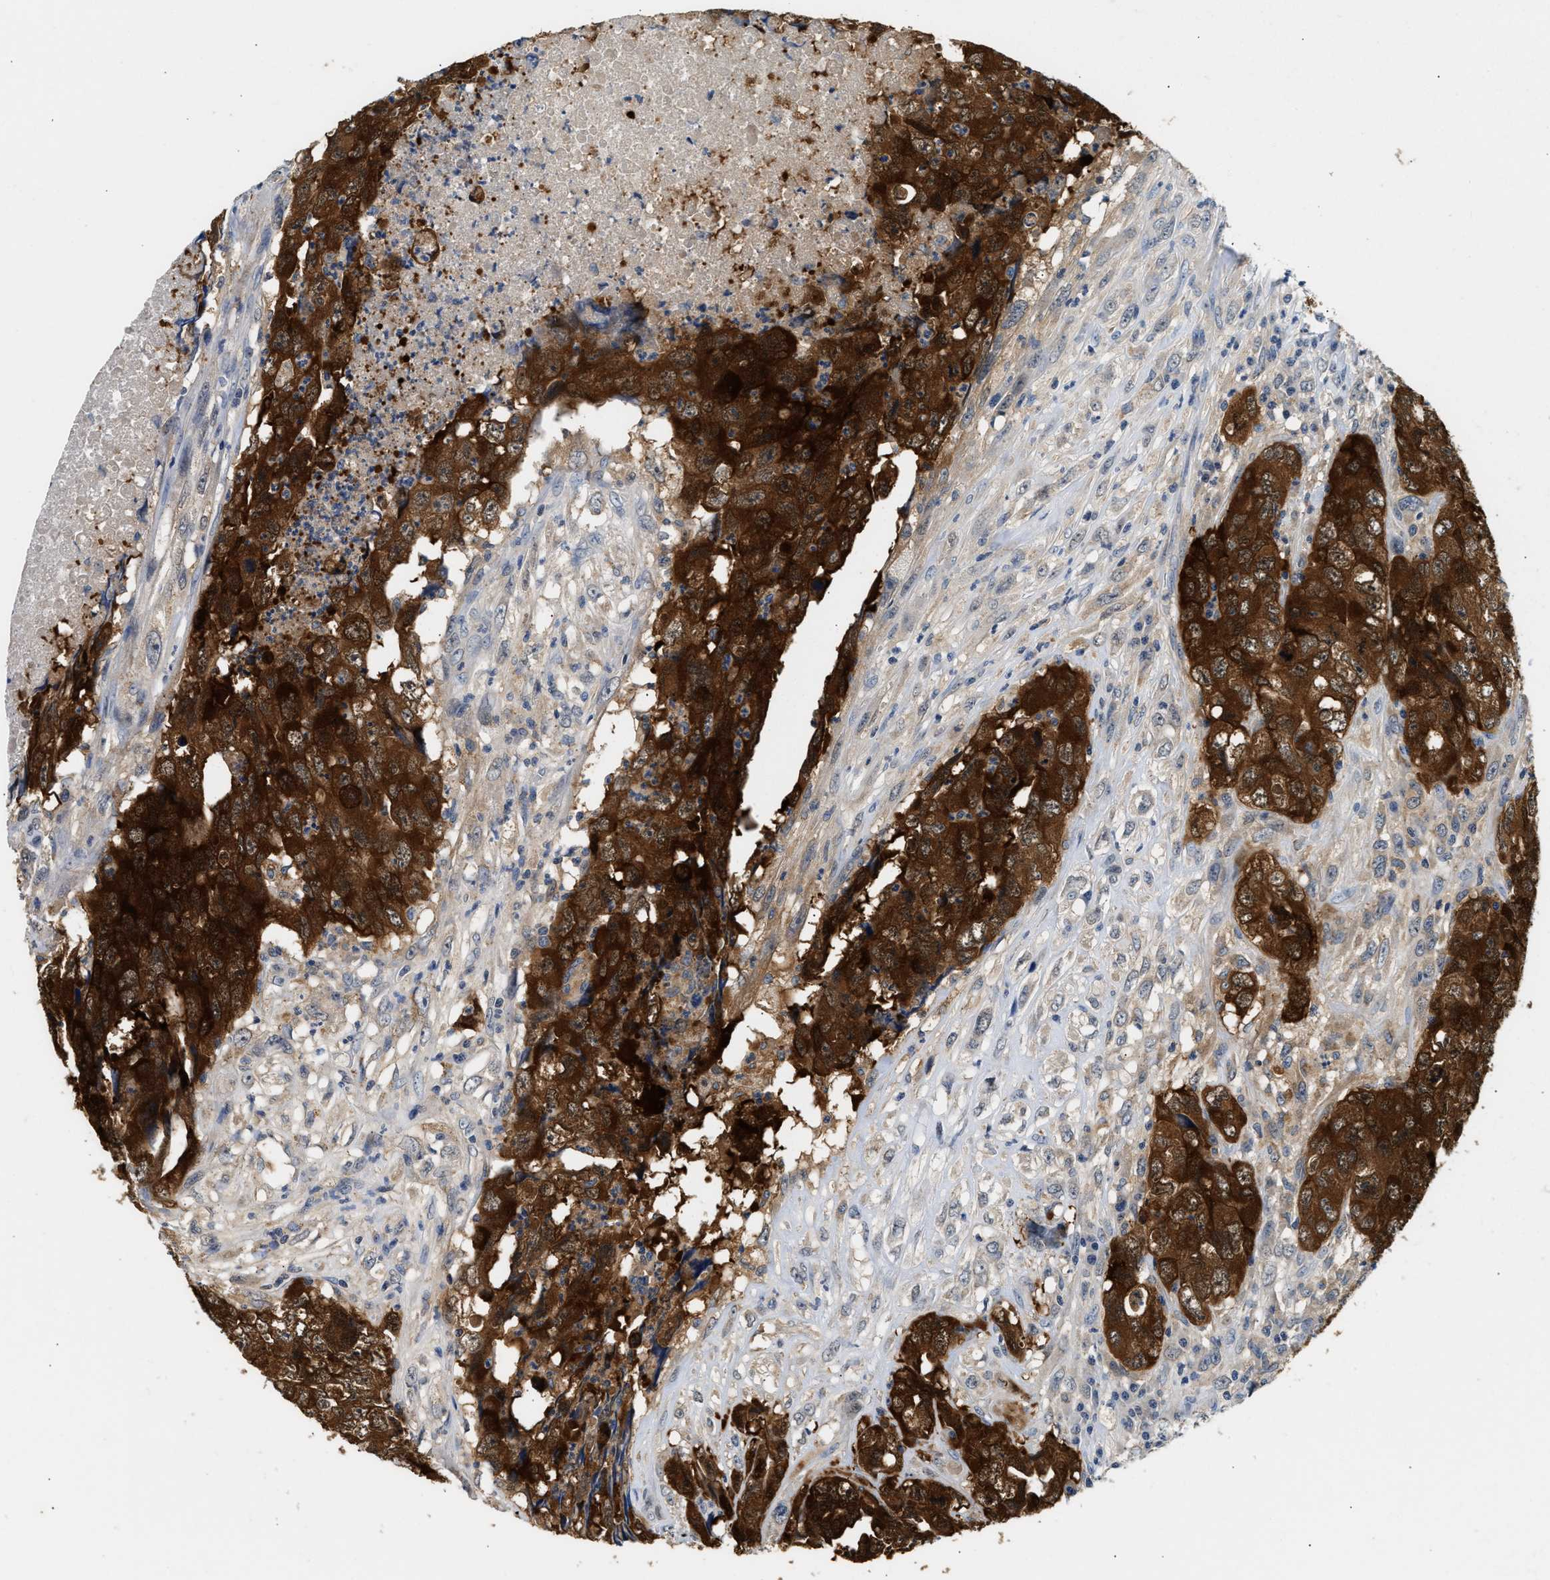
{"staining": {"intensity": "strong", "quantity": ">75%", "location": "cytoplasmic/membranous,nuclear"}, "tissue": "testis cancer", "cell_type": "Tumor cells", "image_type": "cancer", "snomed": [{"axis": "morphology", "description": "Carcinoma, Embryonal, NOS"}, {"axis": "topography", "description": "Testis"}], "caption": "An image of human testis embryonal carcinoma stained for a protein demonstrates strong cytoplasmic/membranous and nuclear brown staining in tumor cells. Nuclei are stained in blue.", "gene": "PPM1L", "patient": {"sex": "male", "age": 32}}